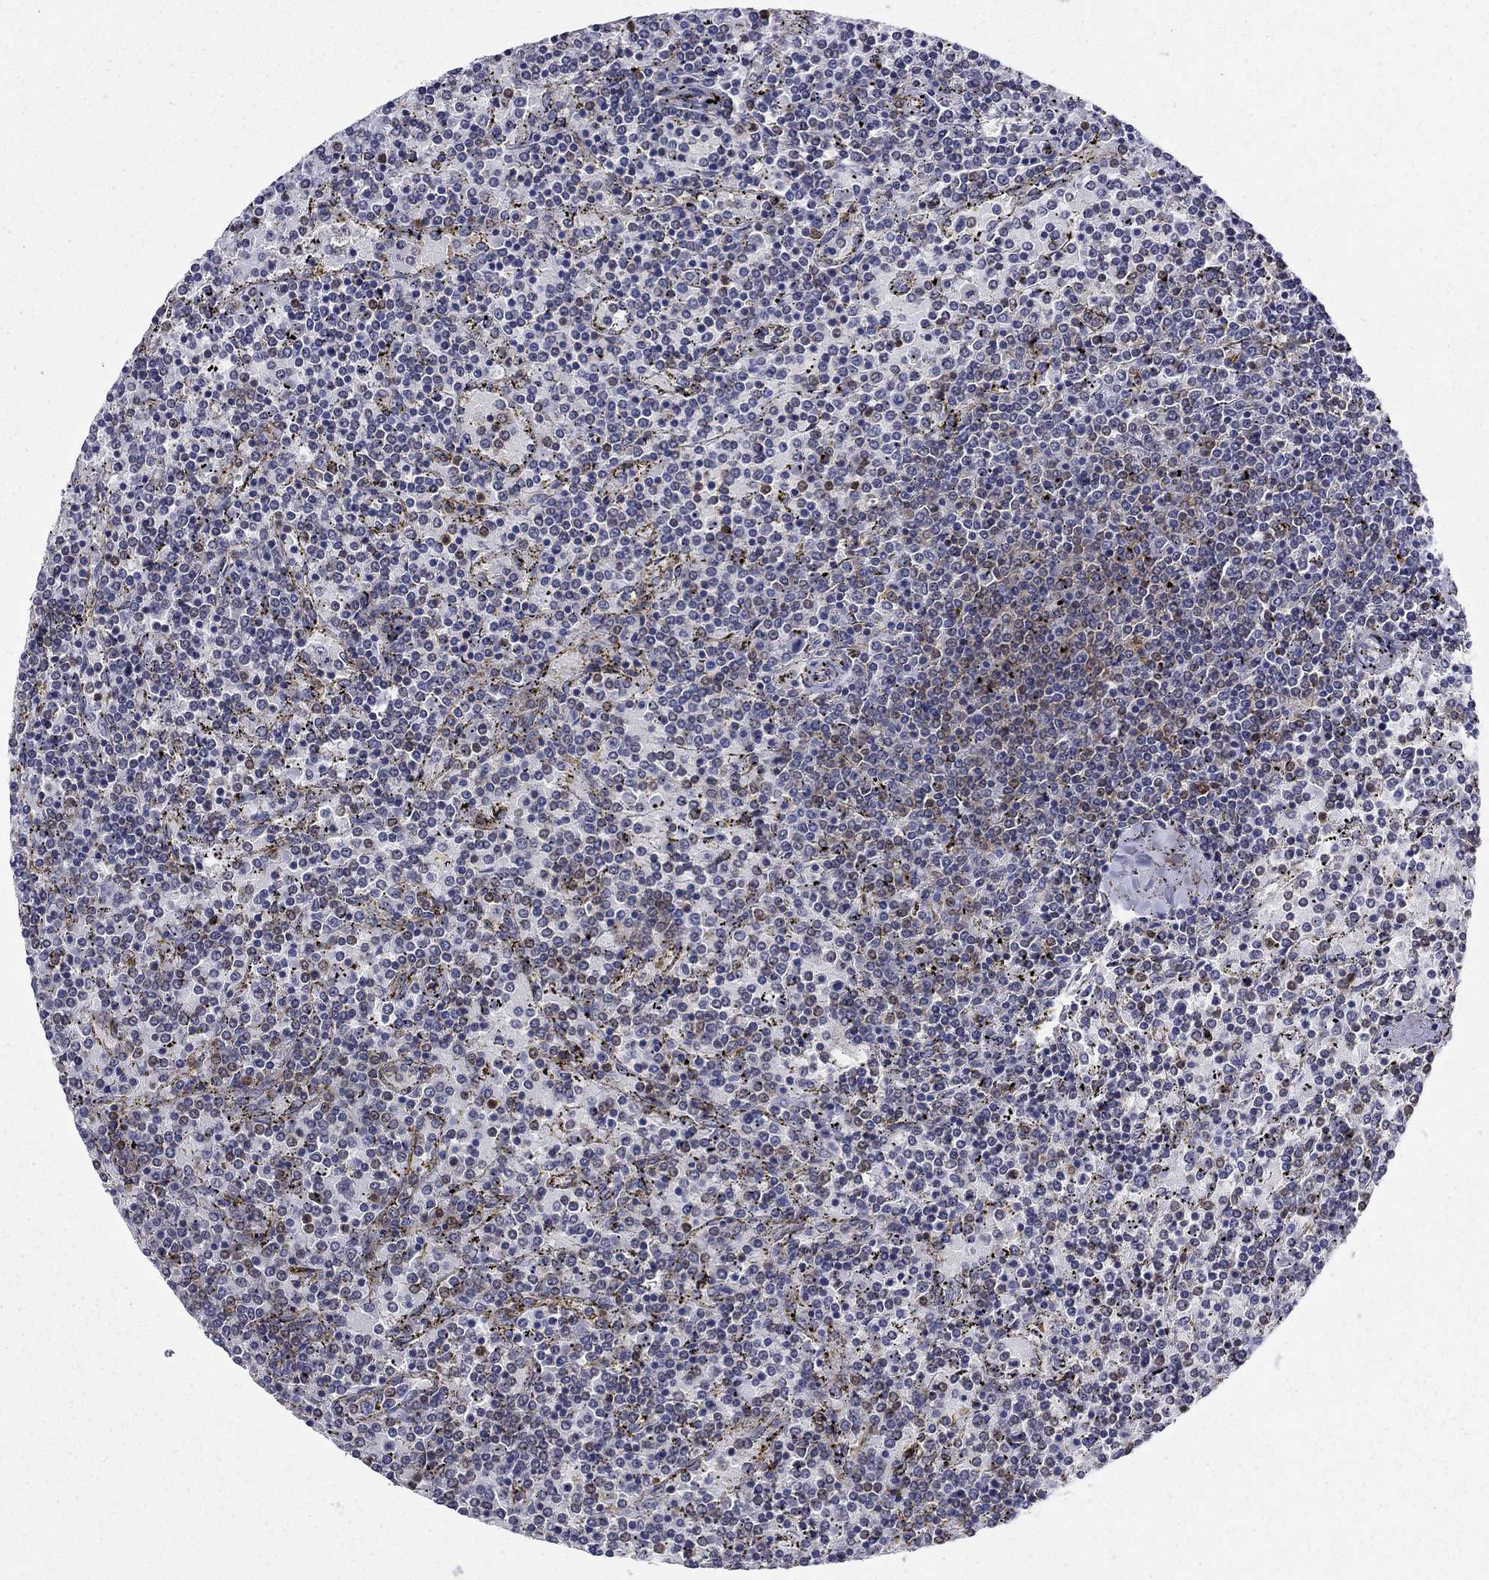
{"staining": {"intensity": "negative", "quantity": "none", "location": "none"}, "tissue": "lymphoma", "cell_type": "Tumor cells", "image_type": "cancer", "snomed": [{"axis": "morphology", "description": "Malignant lymphoma, non-Hodgkin's type, Low grade"}, {"axis": "topography", "description": "Spleen"}], "caption": "This is an immunohistochemistry photomicrograph of human low-grade malignant lymphoma, non-Hodgkin's type. There is no staining in tumor cells.", "gene": "POU2F2", "patient": {"sex": "female", "age": 77}}